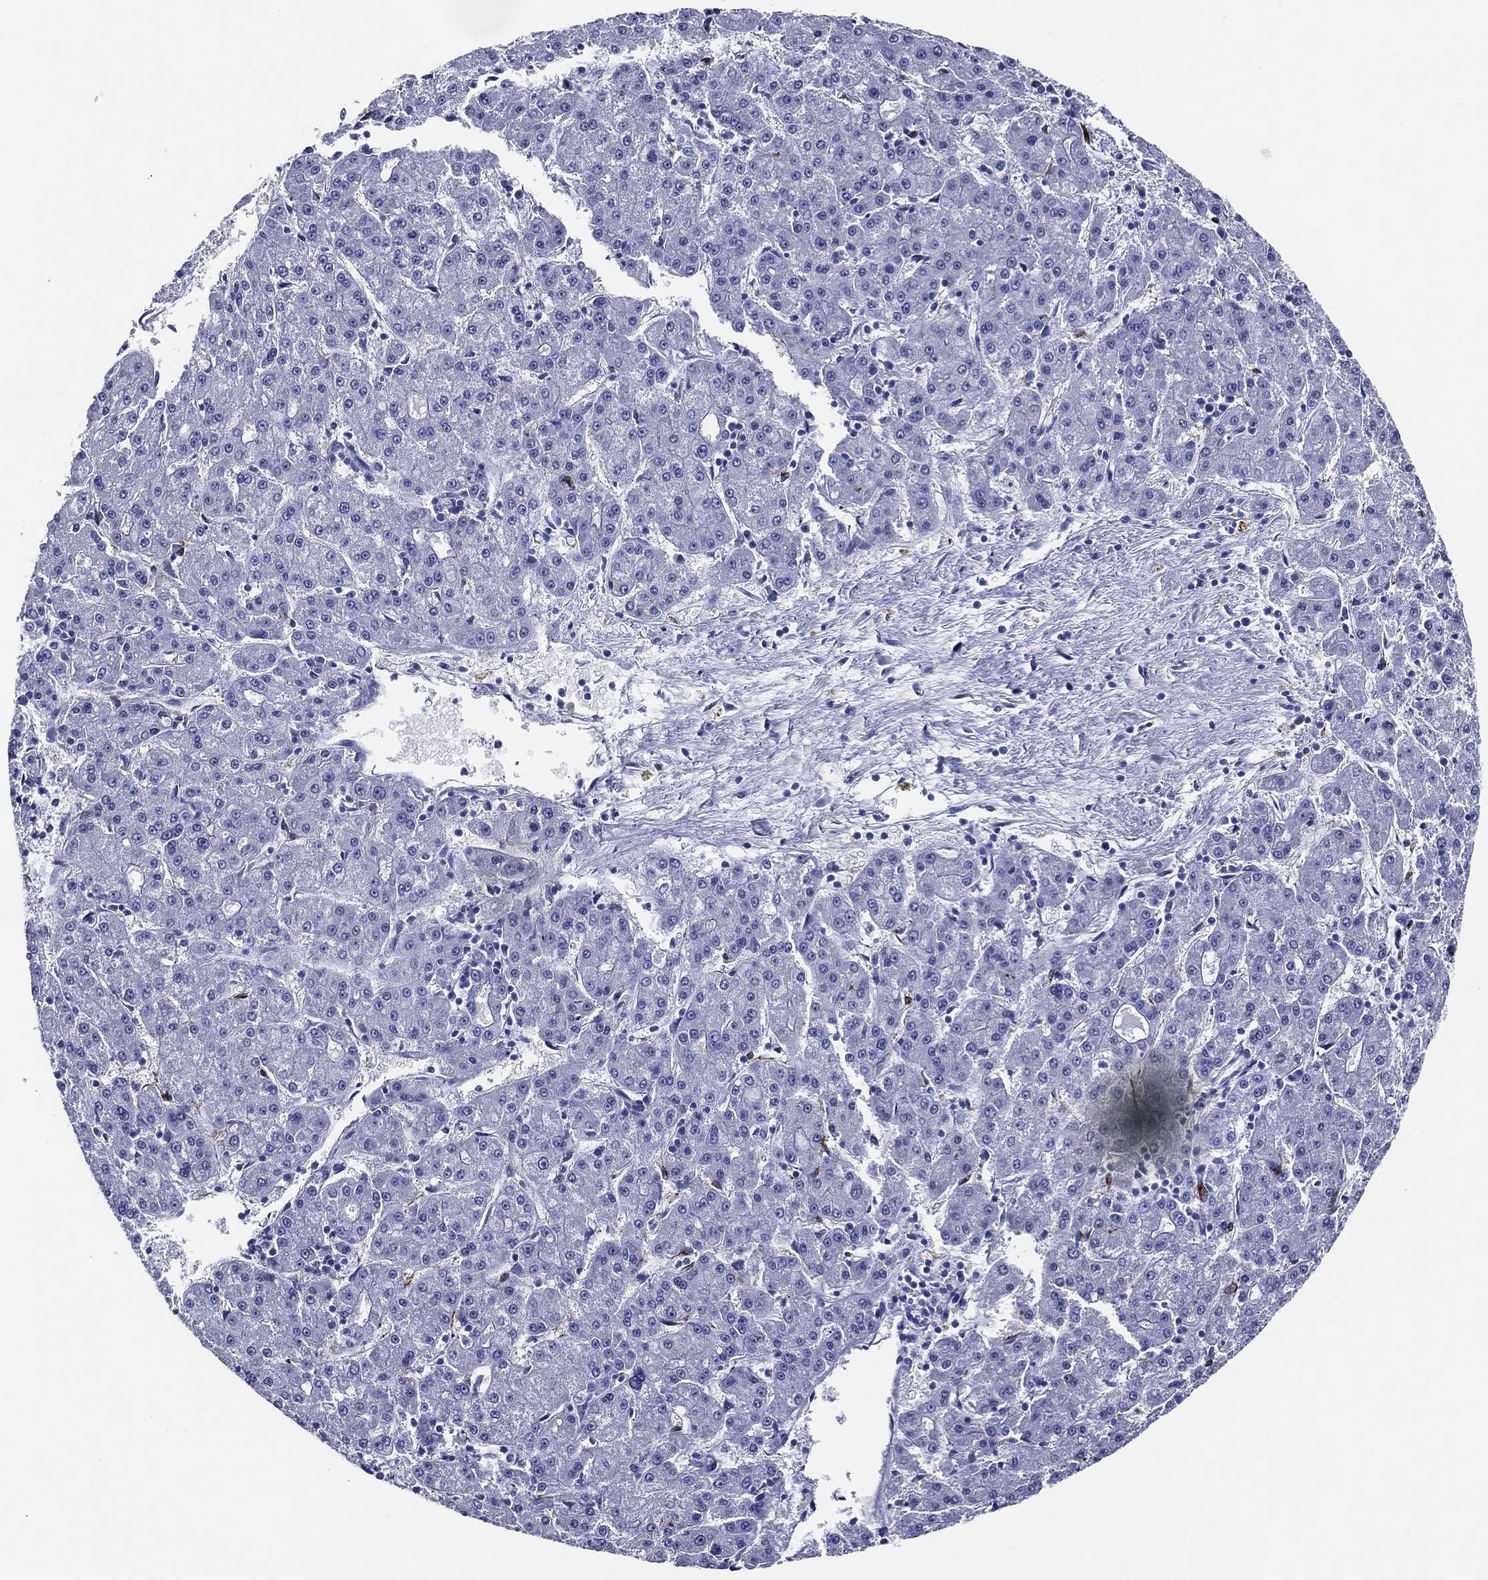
{"staining": {"intensity": "negative", "quantity": "none", "location": "none"}, "tissue": "liver cancer", "cell_type": "Tumor cells", "image_type": "cancer", "snomed": [{"axis": "morphology", "description": "Carcinoma, Hepatocellular, NOS"}, {"axis": "topography", "description": "Liver"}], "caption": "DAB immunohistochemical staining of human liver cancer (hepatocellular carcinoma) displays no significant positivity in tumor cells.", "gene": "ACE2", "patient": {"sex": "male", "age": 73}}